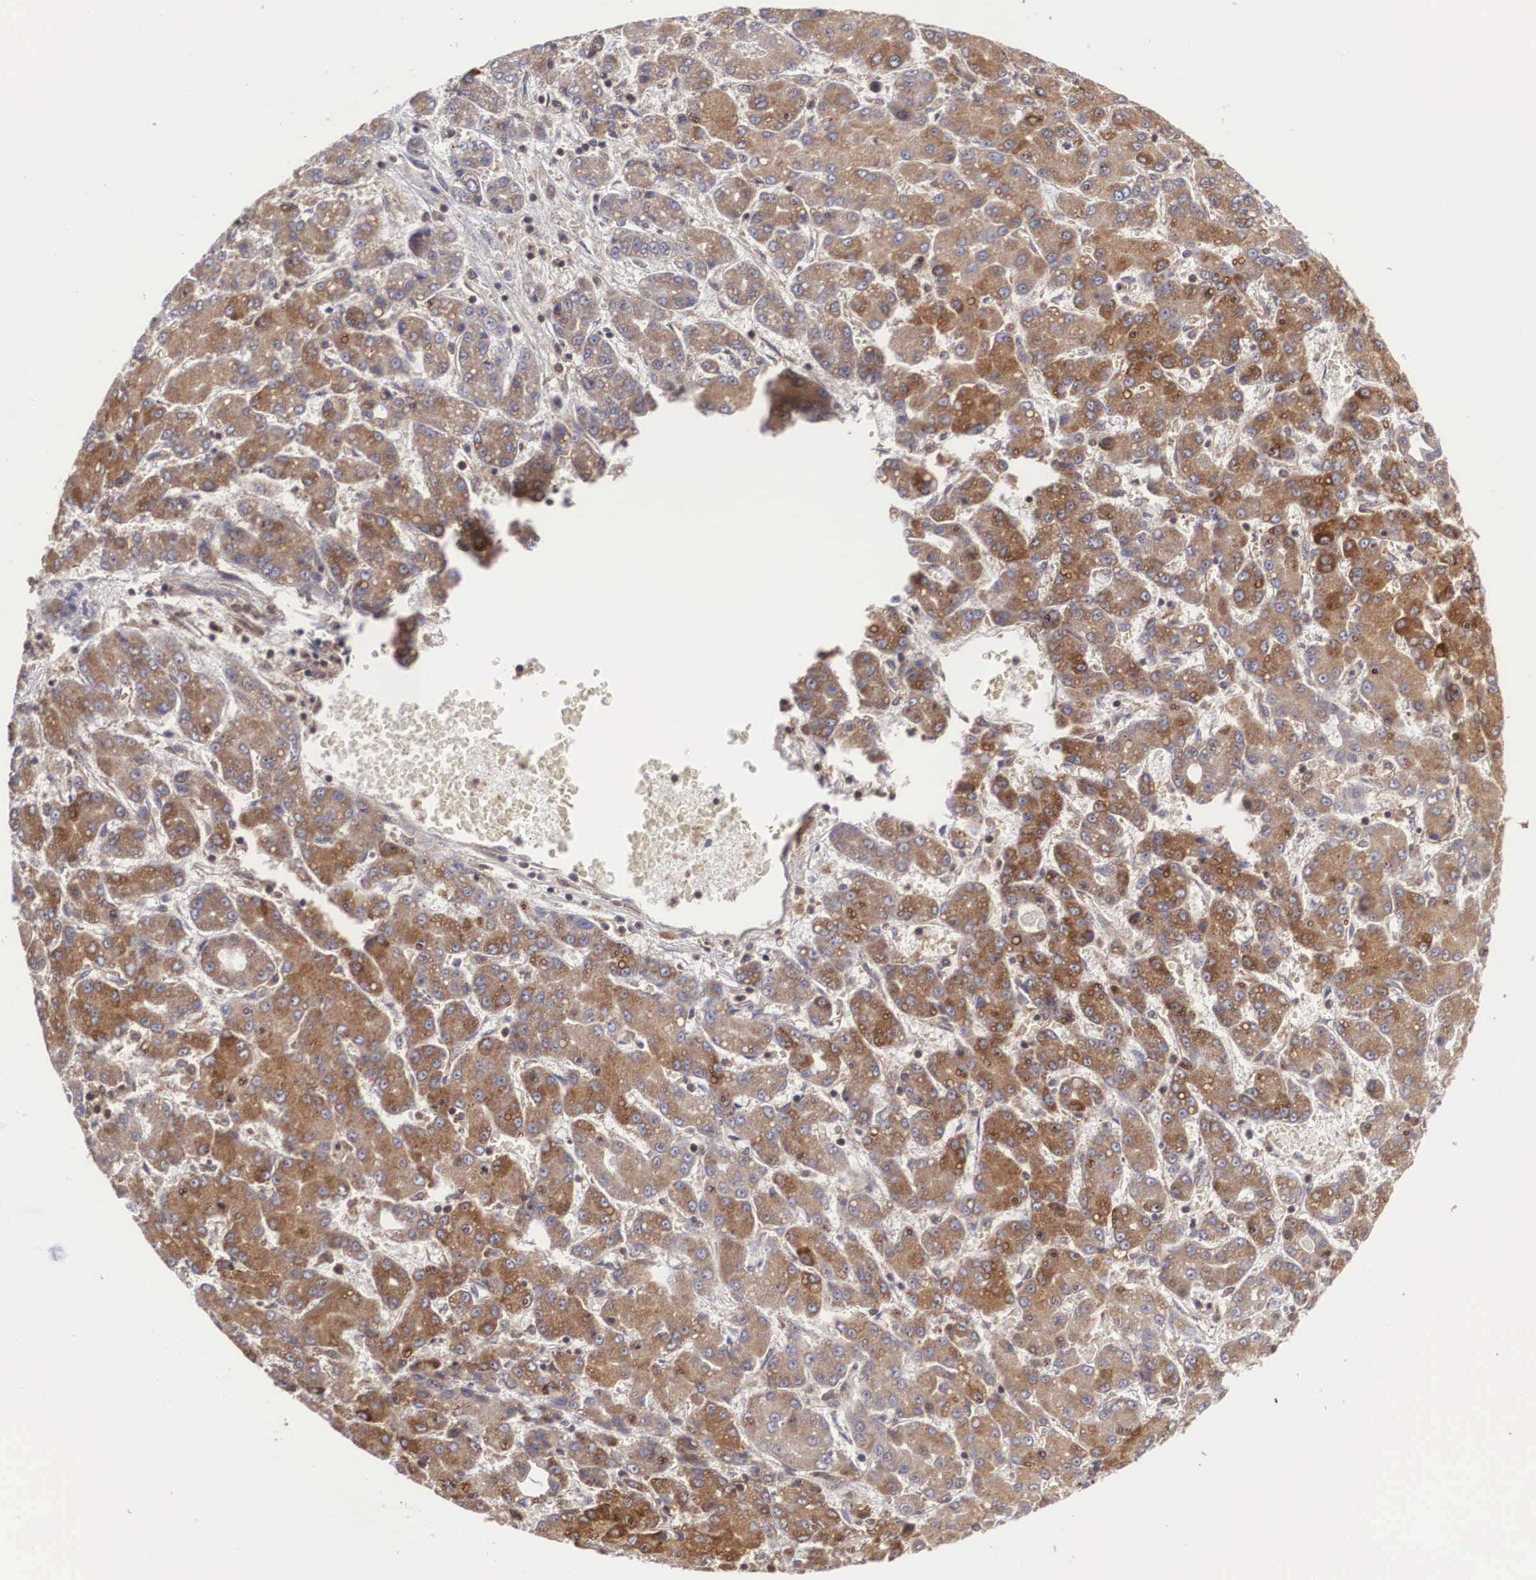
{"staining": {"intensity": "moderate", "quantity": ">75%", "location": "cytoplasmic/membranous"}, "tissue": "liver cancer", "cell_type": "Tumor cells", "image_type": "cancer", "snomed": [{"axis": "morphology", "description": "Carcinoma, Hepatocellular, NOS"}, {"axis": "topography", "description": "Liver"}], "caption": "An immunohistochemistry (IHC) micrograph of neoplastic tissue is shown. Protein staining in brown shows moderate cytoplasmic/membranous positivity in liver cancer within tumor cells.", "gene": "DHRS1", "patient": {"sex": "male", "age": 69}}